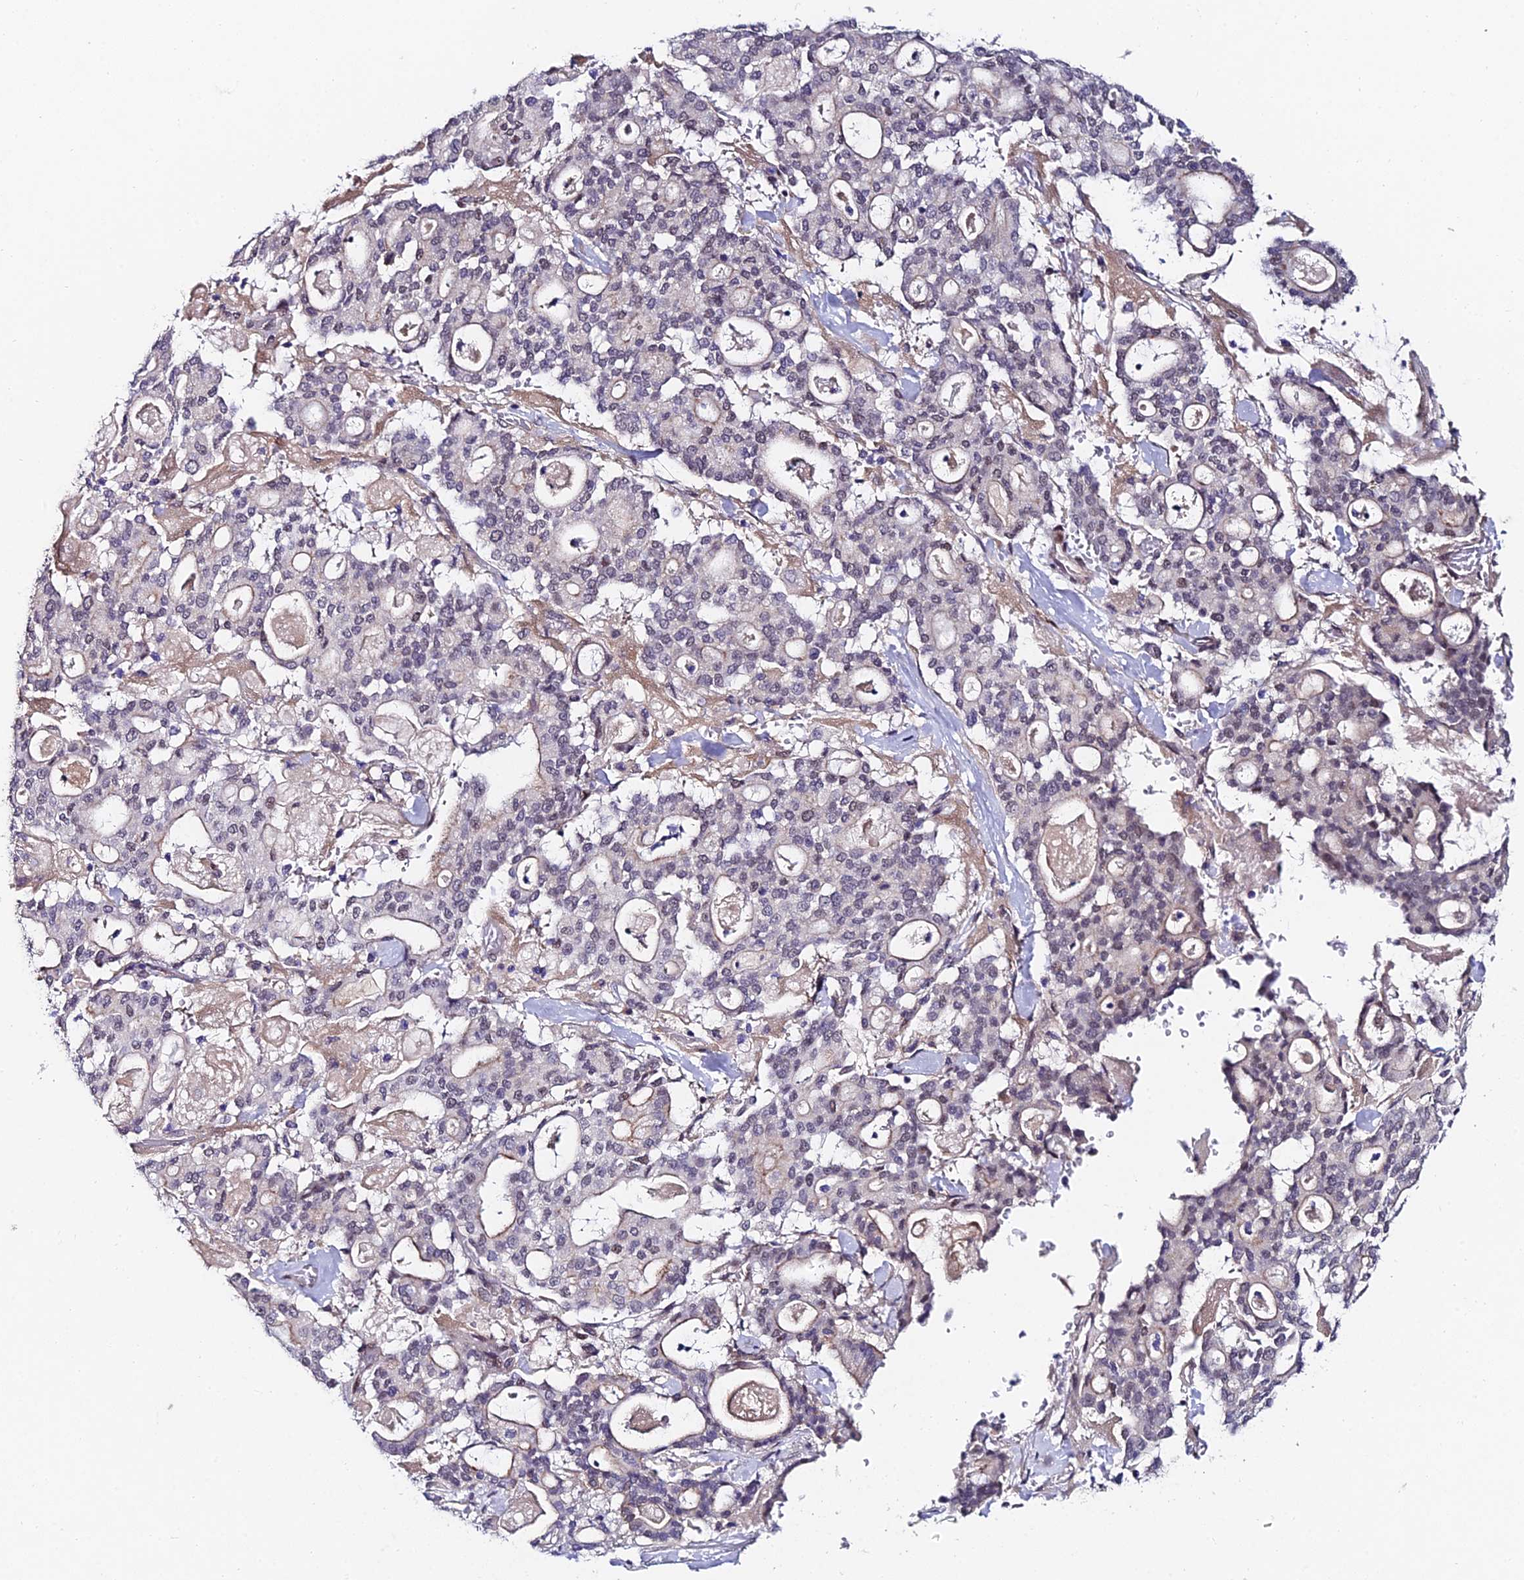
{"staining": {"intensity": "moderate", "quantity": "<25%", "location": "nuclear"}, "tissue": "pancreatic cancer", "cell_type": "Tumor cells", "image_type": "cancer", "snomed": [{"axis": "morphology", "description": "Adenocarcinoma, NOS"}, {"axis": "topography", "description": "Pancreas"}], "caption": "An immunohistochemistry (IHC) micrograph of tumor tissue is shown. Protein staining in brown shows moderate nuclear positivity in pancreatic cancer (adenocarcinoma) within tumor cells.", "gene": "TRIM24", "patient": {"sex": "male", "age": 63}}